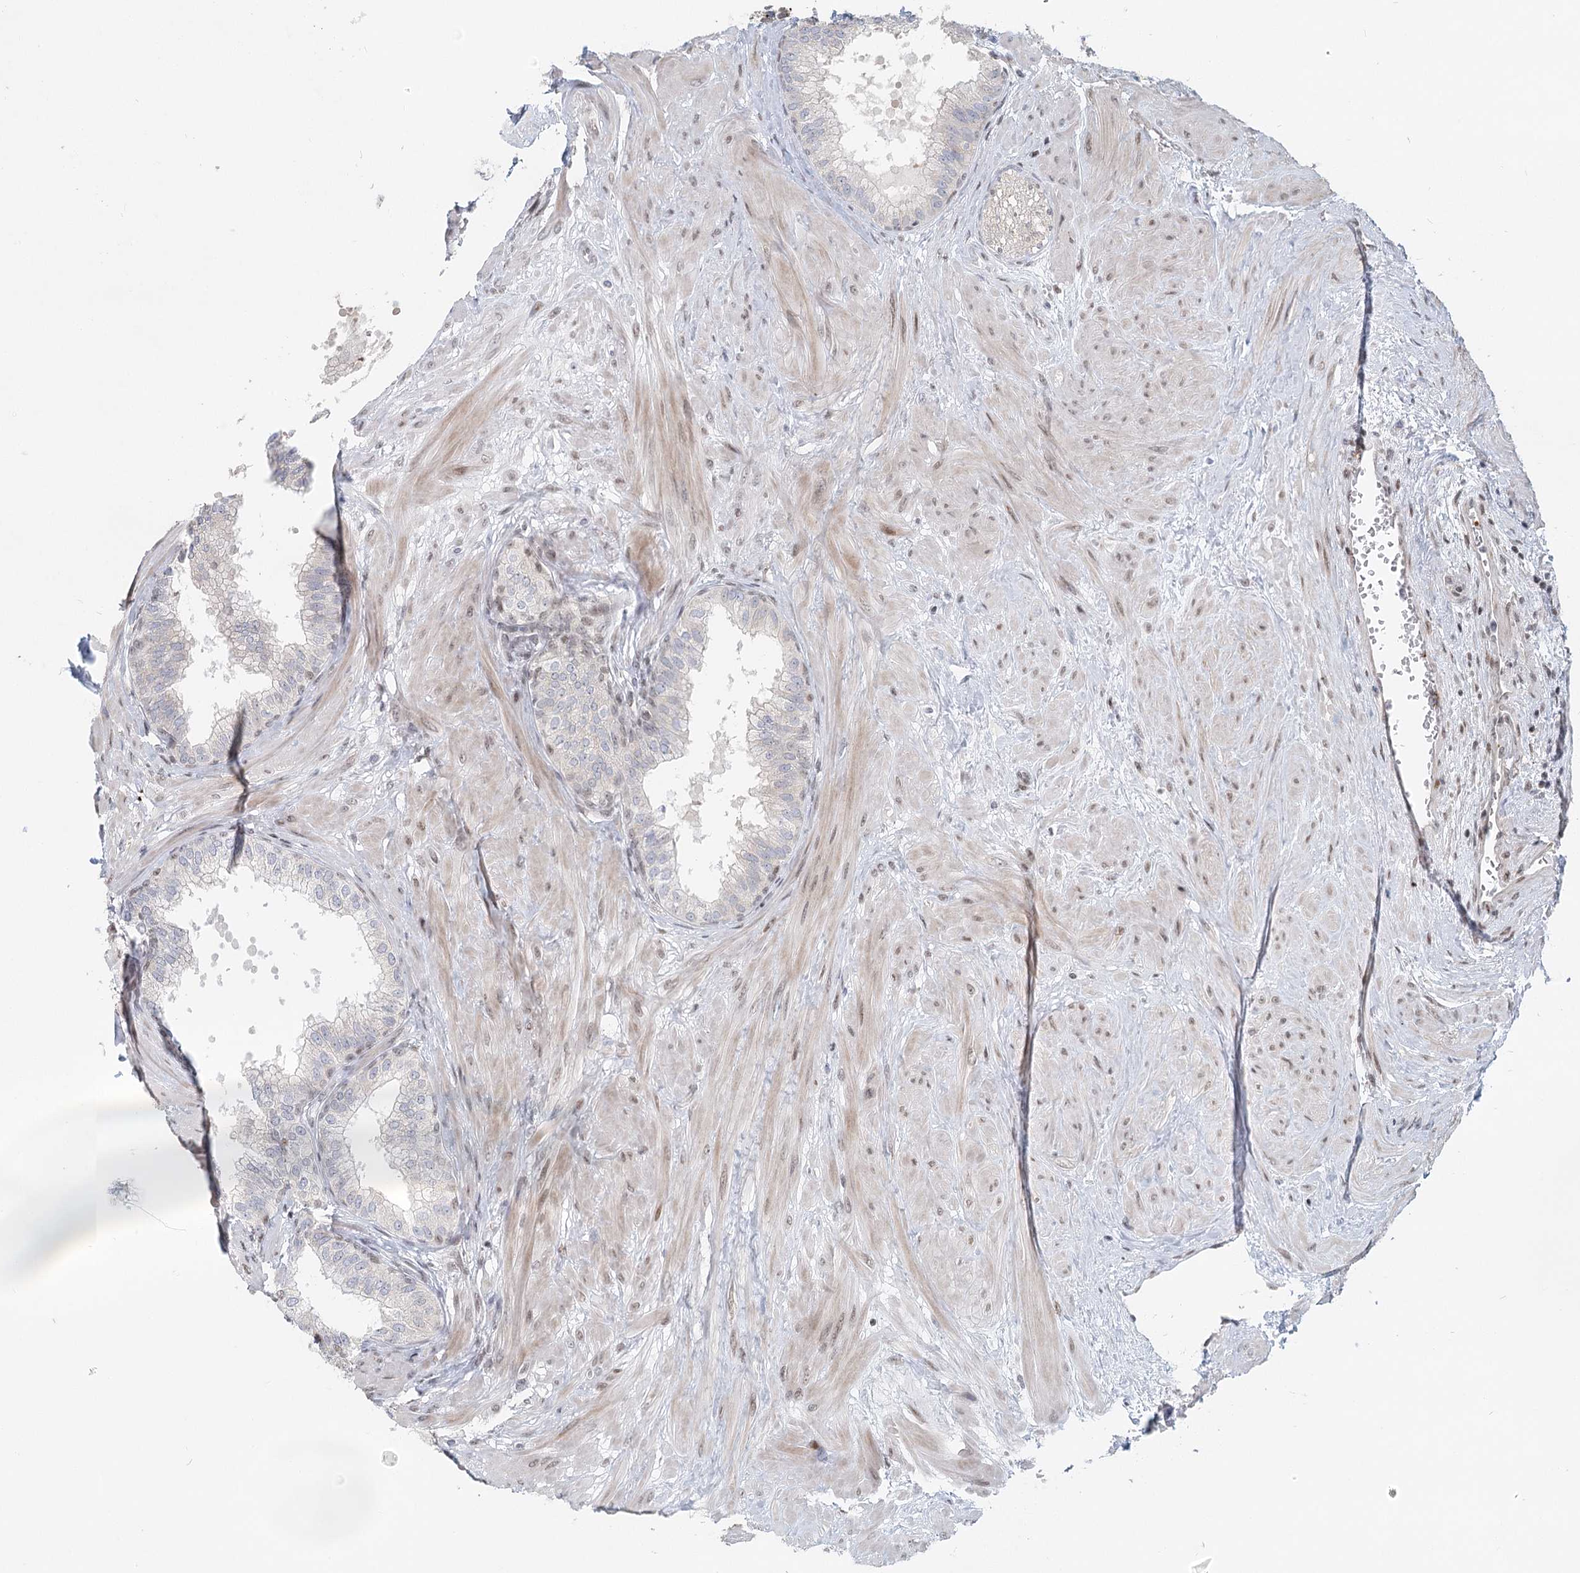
{"staining": {"intensity": "moderate", "quantity": "<25%", "location": "nuclear"}, "tissue": "prostate", "cell_type": "Glandular cells", "image_type": "normal", "snomed": [{"axis": "morphology", "description": "Normal tissue, NOS"}, {"axis": "topography", "description": "Prostate"}], "caption": "Protein expression analysis of unremarkable prostate reveals moderate nuclear staining in about <25% of glandular cells. The protein is shown in brown color, while the nuclei are stained blue.", "gene": "BNIP5", "patient": {"sex": "male", "age": 60}}